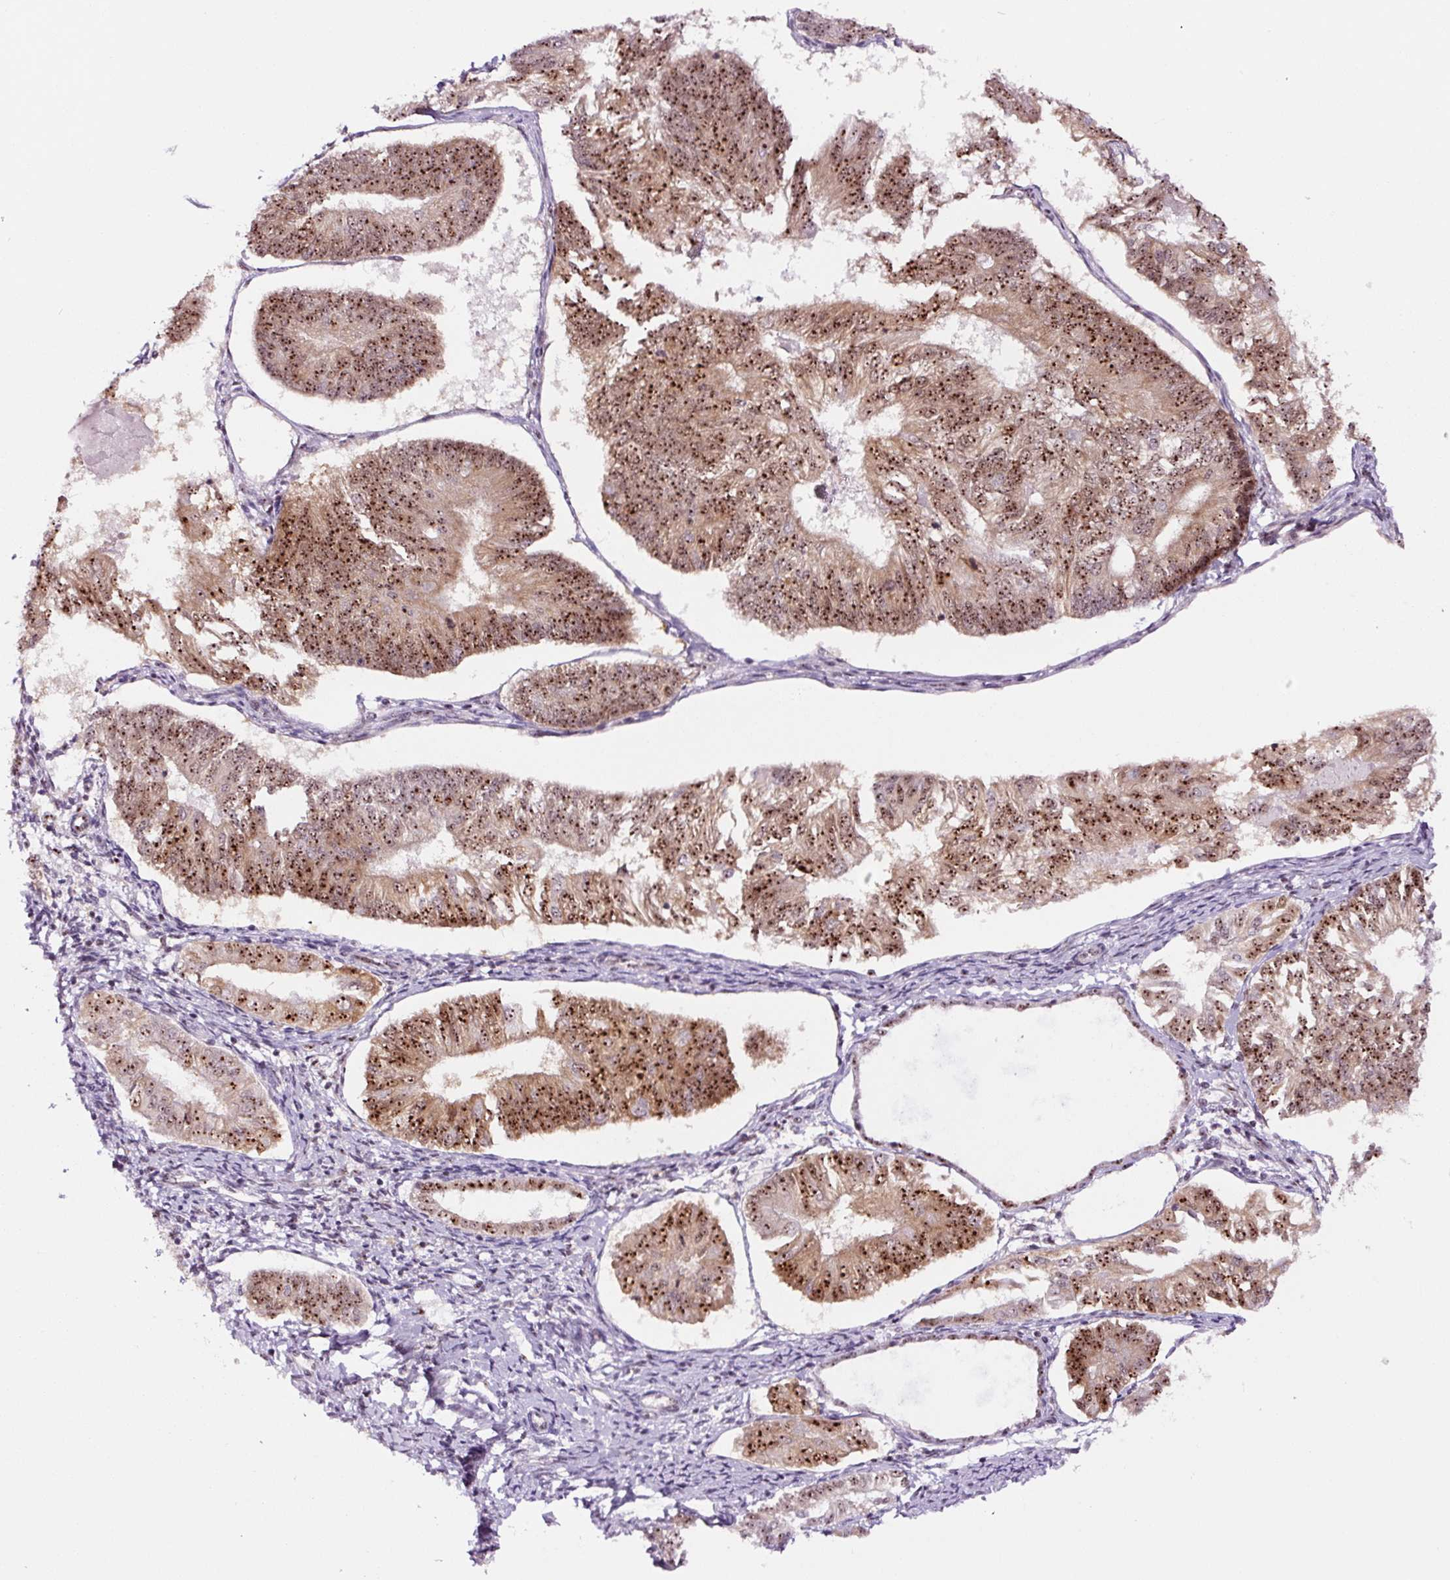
{"staining": {"intensity": "moderate", "quantity": ">75%", "location": "cytoplasmic/membranous,nuclear"}, "tissue": "endometrial cancer", "cell_type": "Tumor cells", "image_type": "cancer", "snomed": [{"axis": "morphology", "description": "Adenocarcinoma, NOS"}, {"axis": "topography", "description": "Endometrium"}], "caption": "Human endometrial adenocarcinoma stained for a protein (brown) demonstrates moderate cytoplasmic/membranous and nuclear positive expression in about >75% of tumor cells.", "gene": "GNL3", "patient": {"sex": "female", "age": 58}}